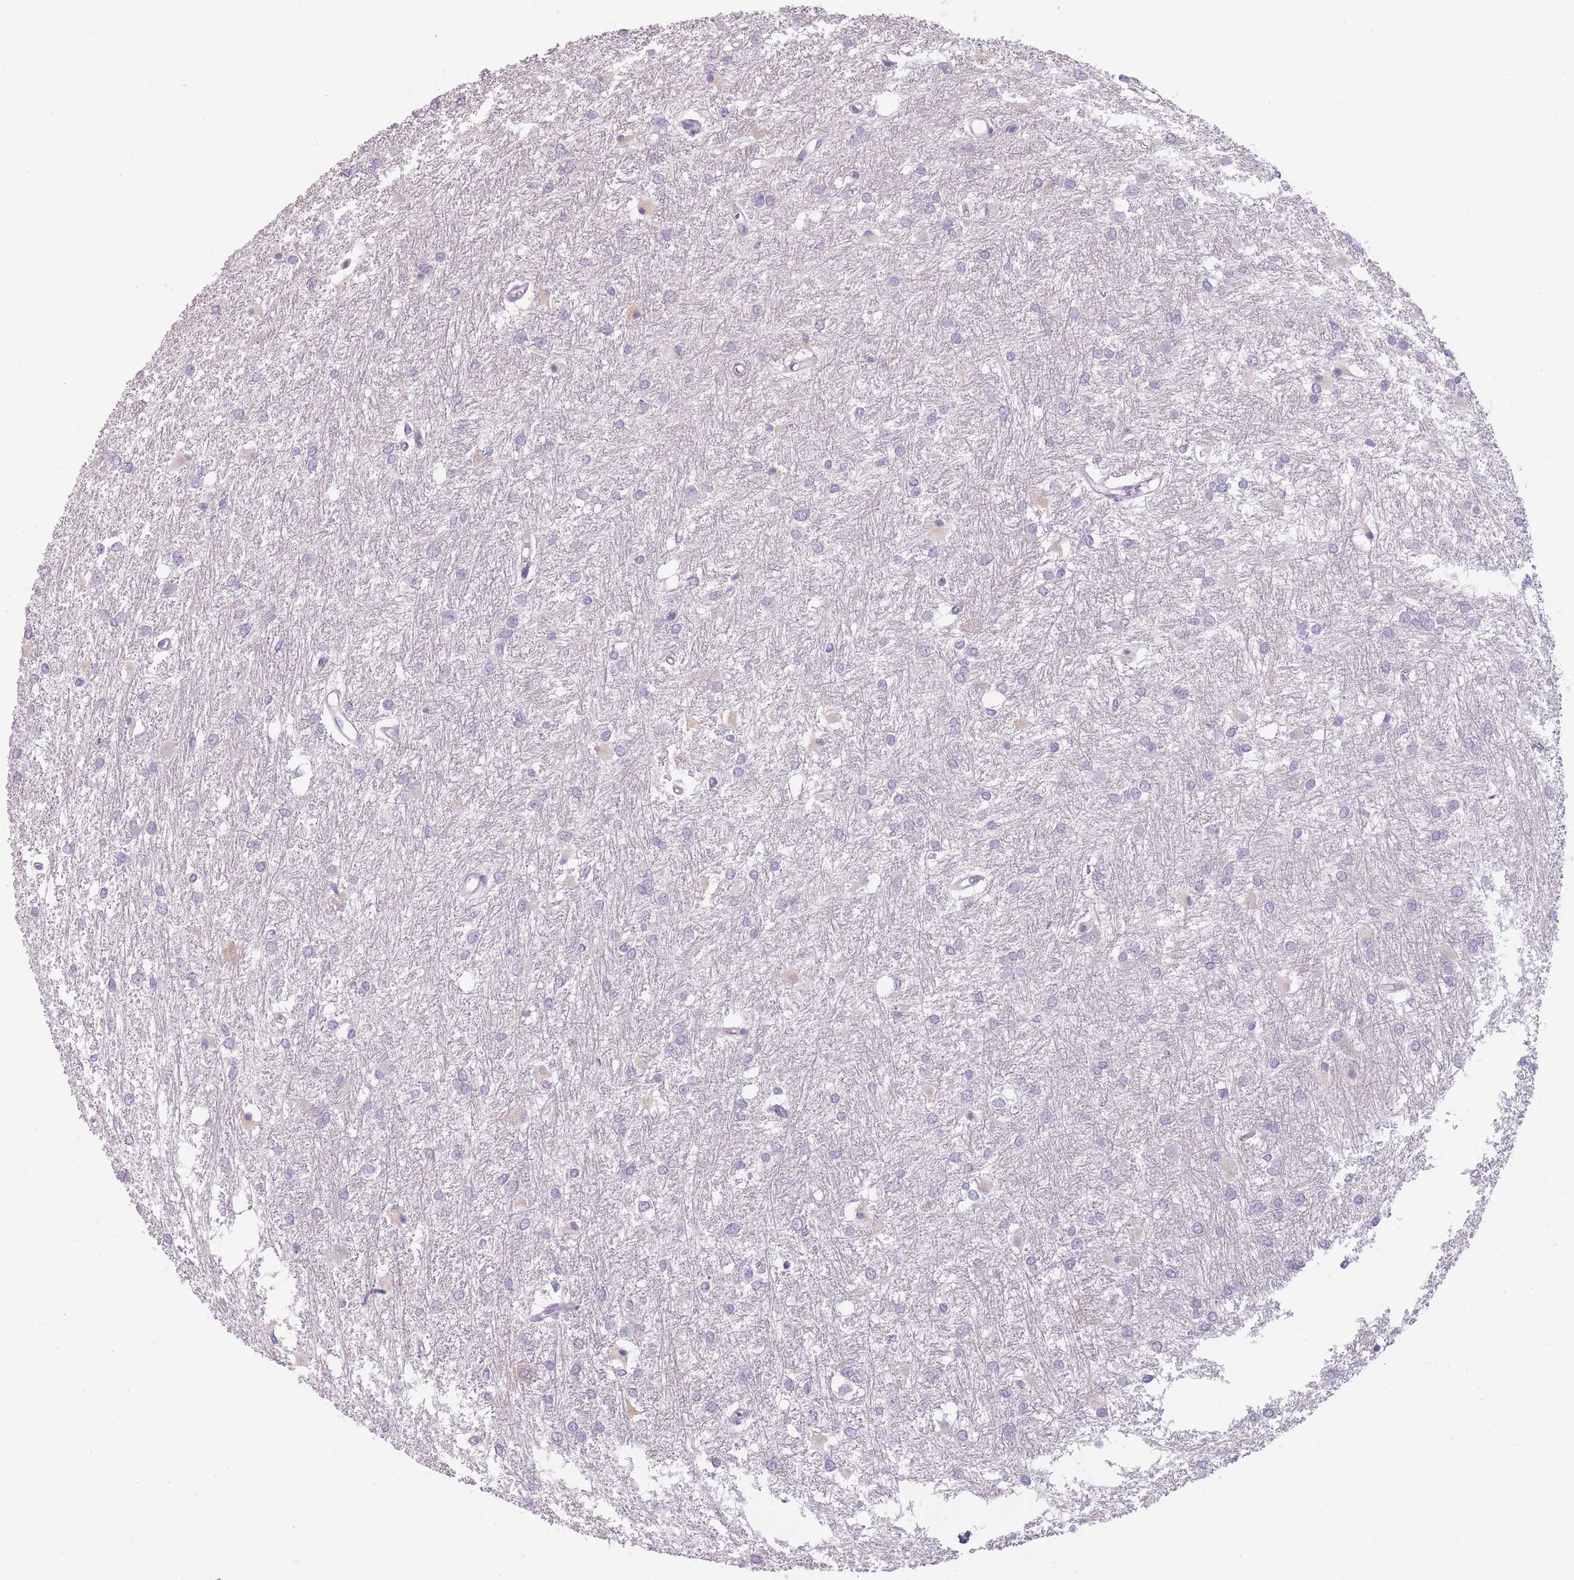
{"staining": {"intensity": "negative", "quantity": "none", "location": "none"}, "tissue": "glioma", "cell_type": "Tumor cells", "image_type": "cancer", "snomed": [{"axis": "morphology", "description": "Glioma, malignant, High grade"}, {"axis": "topography", "description": "Brain"}], "caption": "The immunohistochemistry (IHC) photomicrograph has no significant positivity in tumor cells of malignant glioma (high-grade) tissue. (DAB immunohistochemistry (IHC), high magnification).", "gene": "TMEM236", "patient": {"sex": "female", "age": 50}}